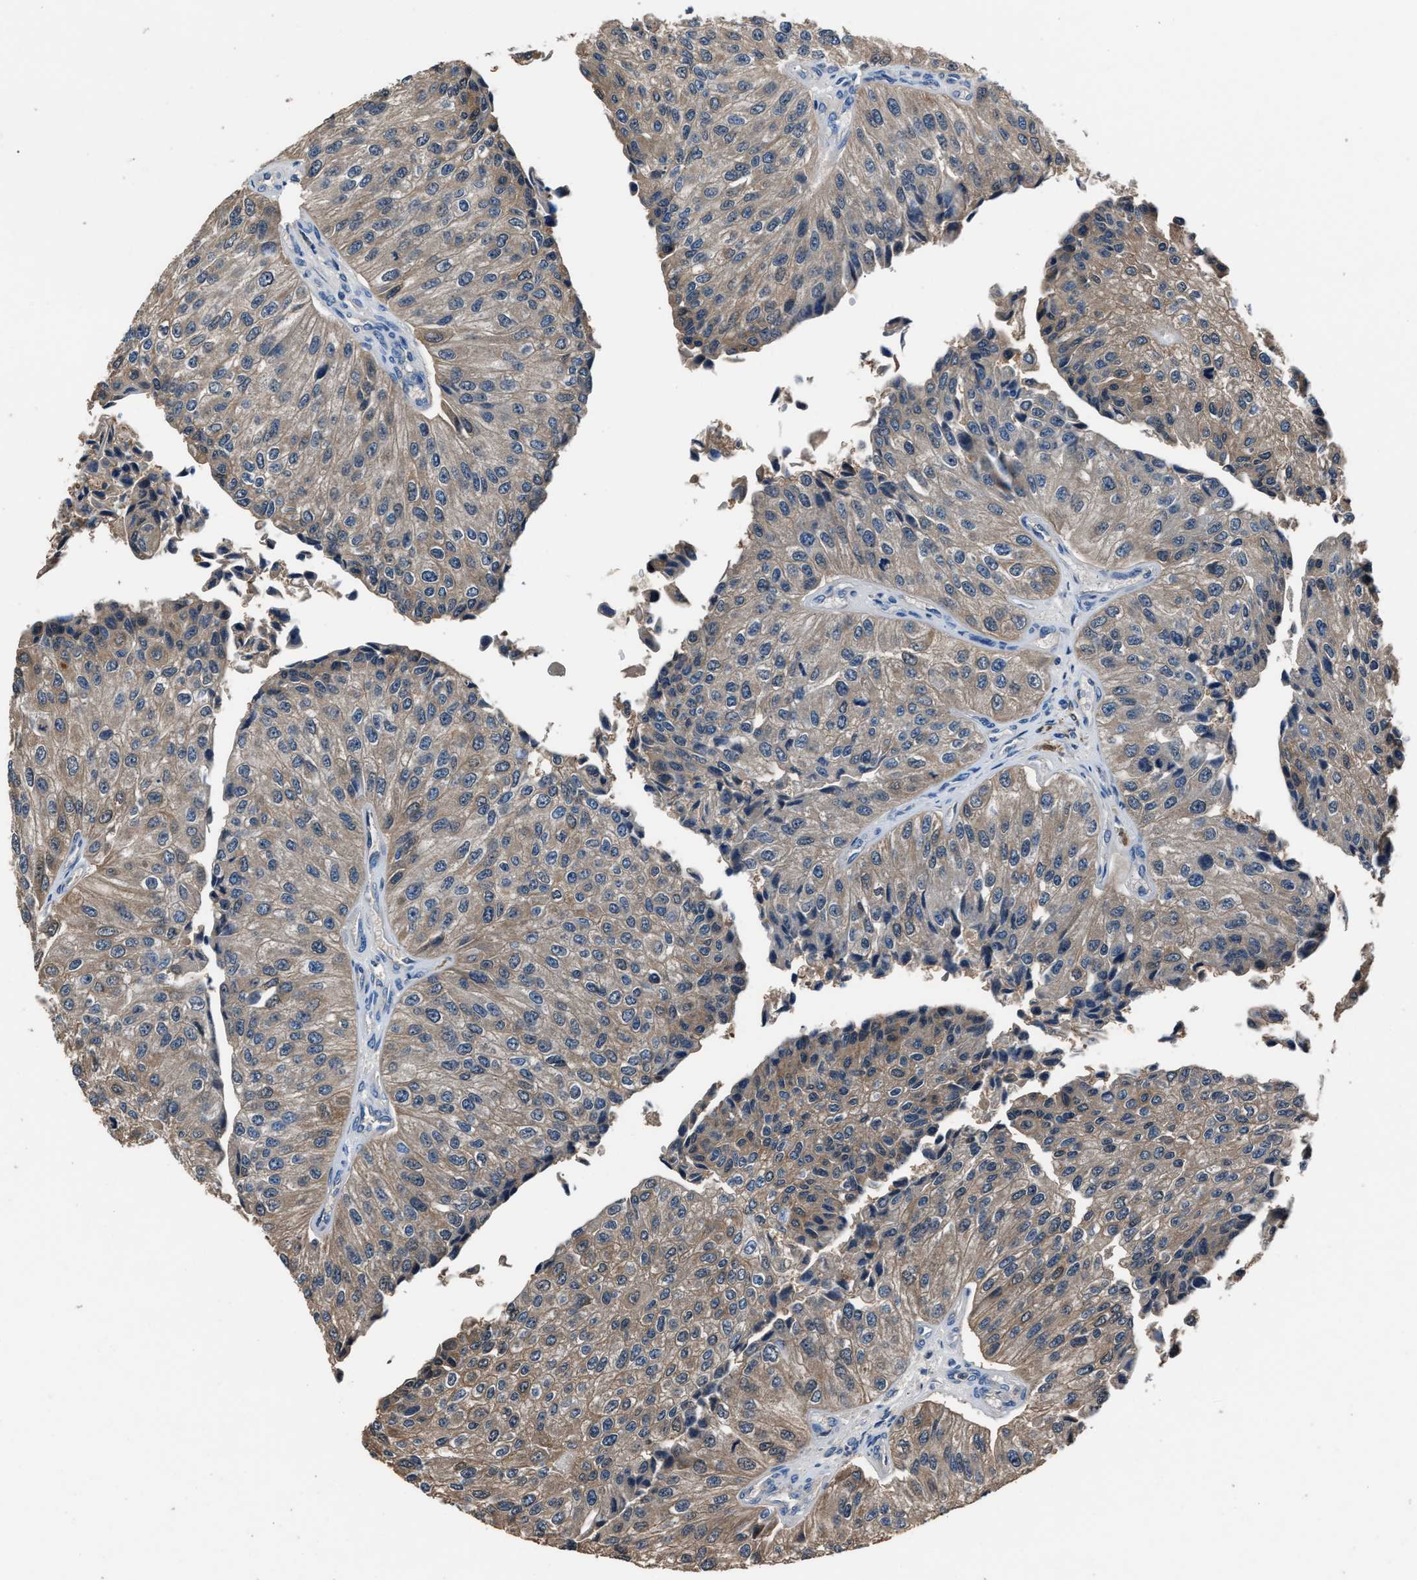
{"staining": {"intensity": "weak", "quantity": ">75%", "location": "cytoplasmic/membranous"}, "tissue": "urothelial cancer", "cell_type": "Tumor cells", "image_type": "cancer", "snomed": [{"axis": "morphology", "description": "Urothelial carcinoma, High grade"}, {"axis": "topography", "description": "Kidney"}, {"axis": "topography", "description": "Urinary bladder"}], "caption": "High-magnification brightfield microscopy of urothelial carcinoma (high-grade) stained with DAB (3,3'-diaminobenzidine) (brown) and counterstained with hematoxylin (blue). tumor cells exhibit weak cytoplasmic/membranous positivity is seen in approximately>75% of cells.", "gene": "GSTP1", "patient": {"sex": "male", "age": 77}}